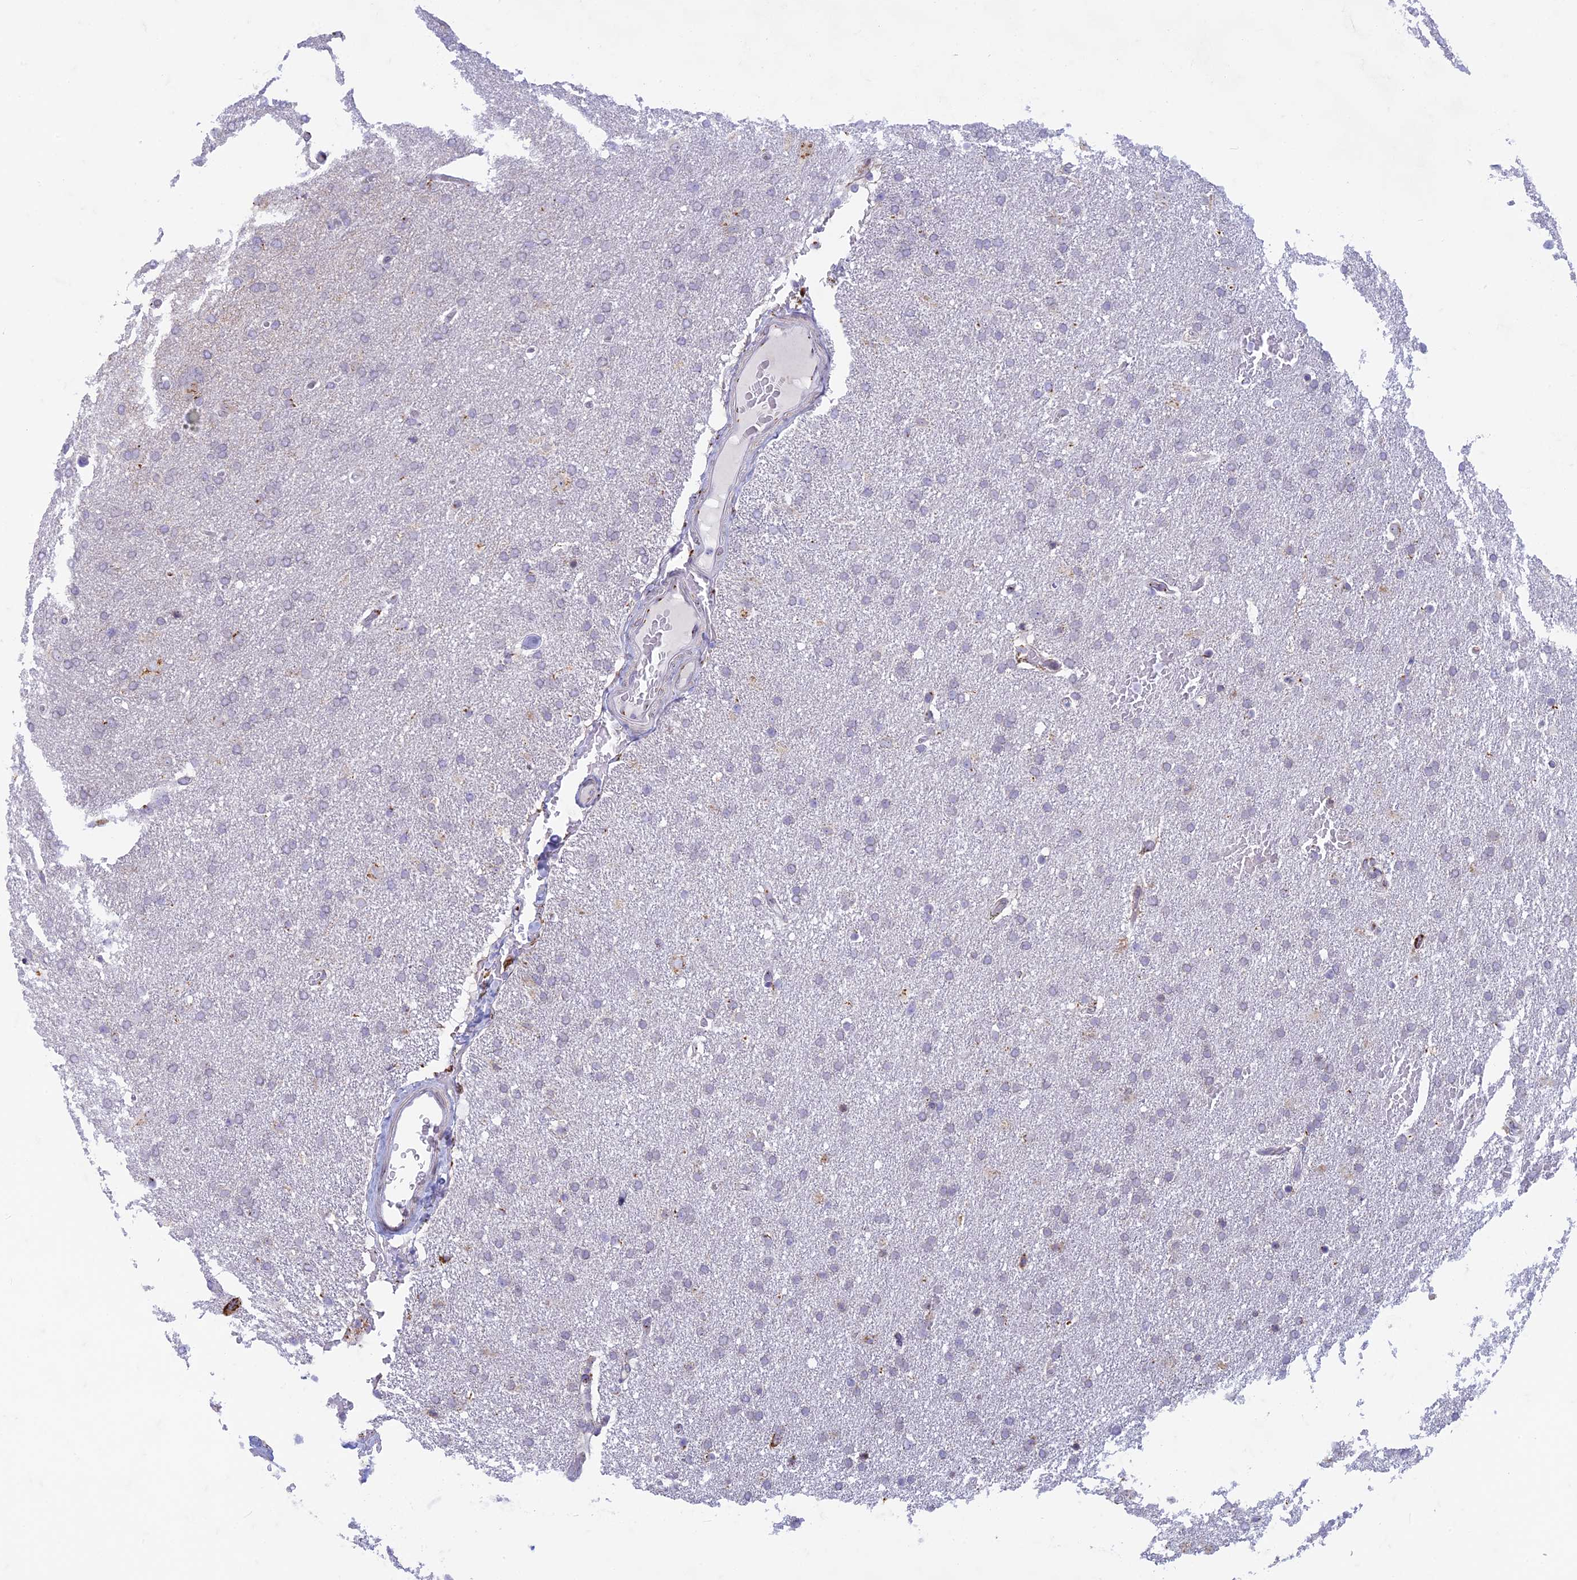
{"staining": {"intensity": "negative", "quantity": "none", "location": "none"}, "tissue": "glioma", "cell_type": "Tumor cells", "image_type": "cancer", "snomed": [{"axis": "morphology", "description": "Glioma, malignant, High grade"}, {"axis": "topography", "description": "Brain"}], "caption": "Glioma was stained to show a protein in brown. There is no significant expression in tumor cells.", "gene": "FAM3C", "patient": {"sex": "male", "age": 72}}